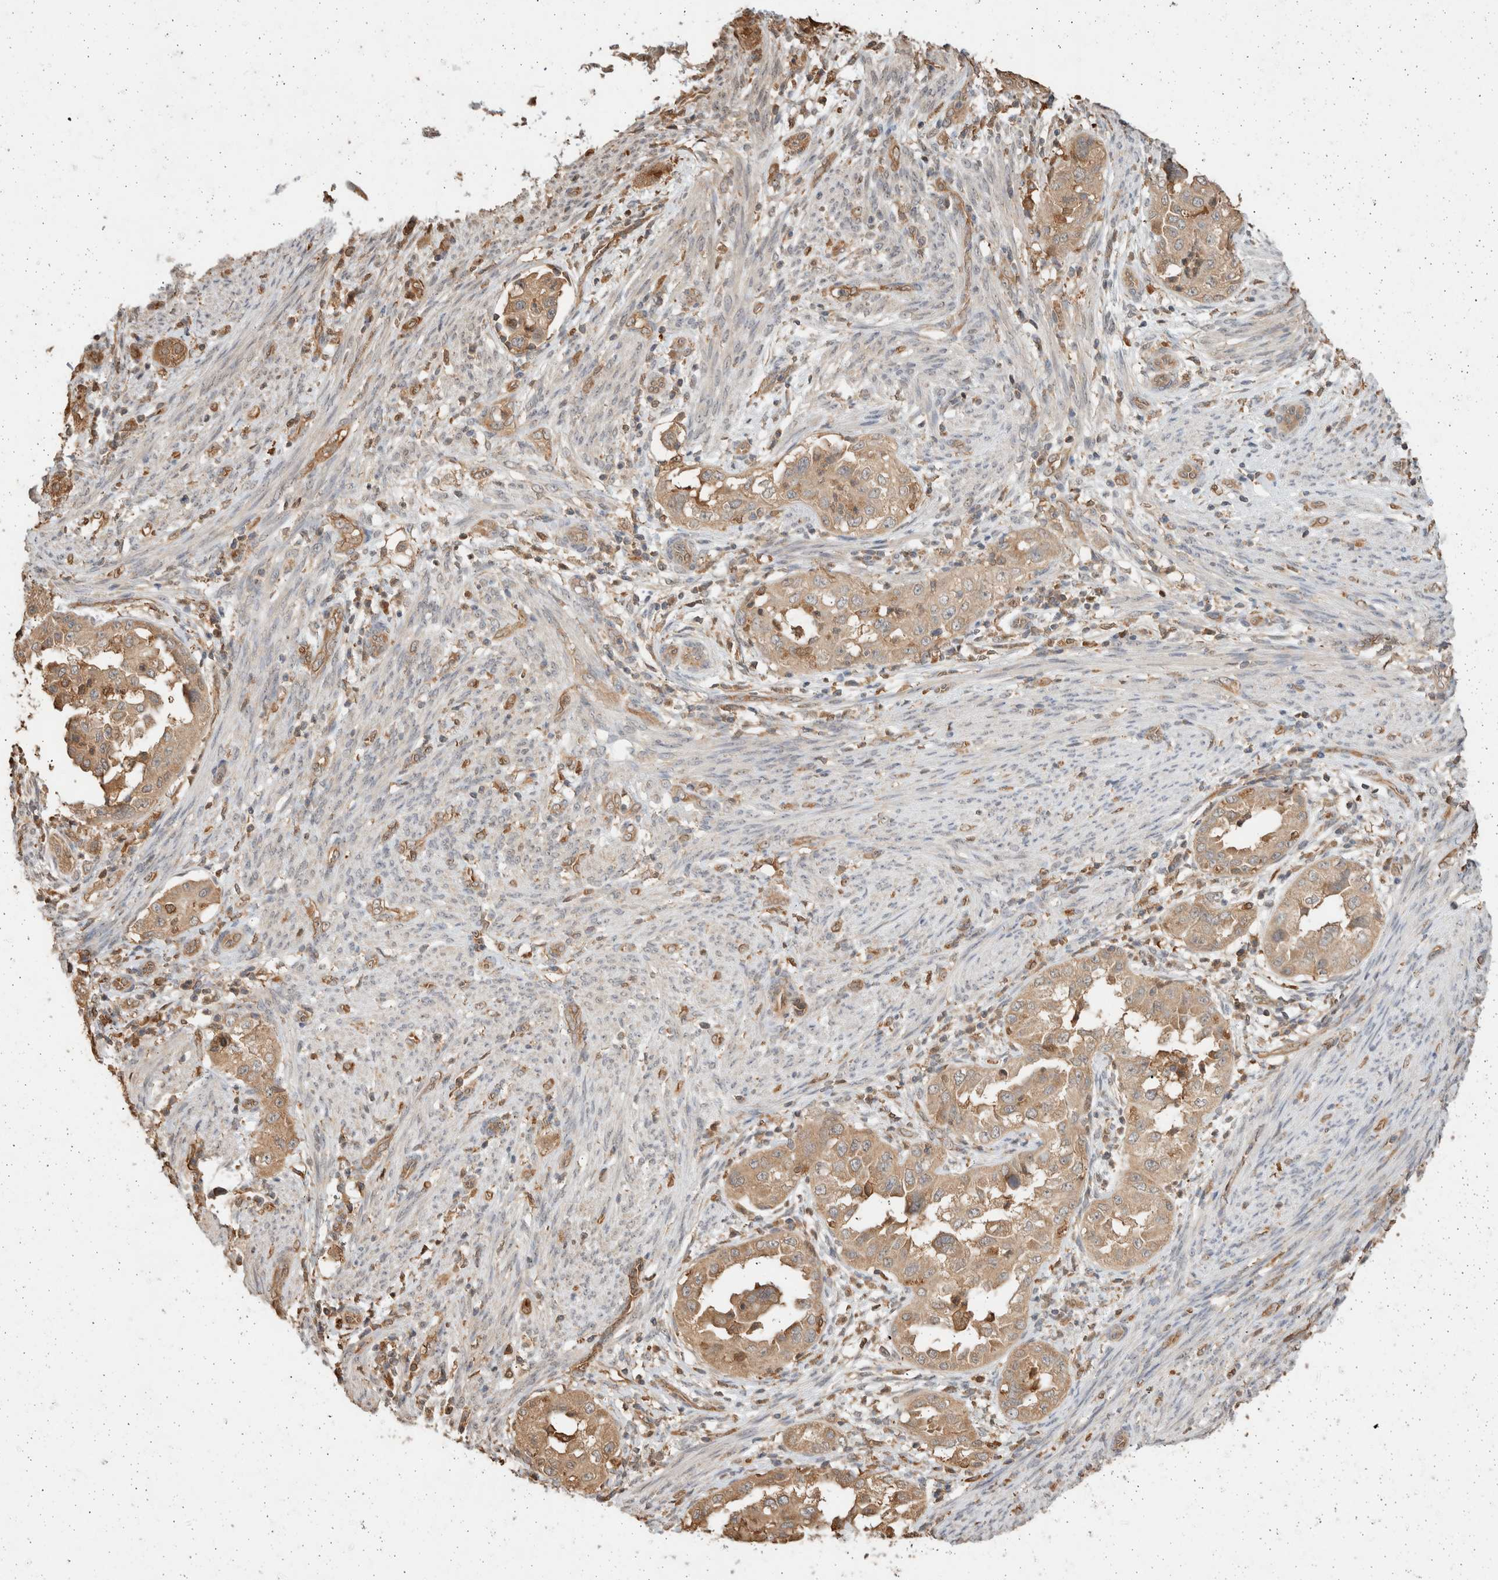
{"staining": {"intensity": "moderate", "quantity": ">75%", "location": "cytoplasmic/membranous,nuclear"}, "tissue": "endometrial cancer", "cell_type": "Tumor cells", "image_type": "cancer", "snomed": [{"axis": "morphology", "description": "Adenocarcinoma, NOS"}, {"axis": "topography", "description": "Endometrium"}], "caption": "Tumor cells show moderate cytoplasmic/membranous and nuclear expression in about >75% of cells in adenocarcinoma (endometrial). The staining is performed using DAB (3,3'-diaminobenzidine) brown chromogen to label protein expression. The nuclei are counter-stained blue using hematoxylin.", "gene": "YWHAH", "patient": {"sex": "female", "age": 85}}